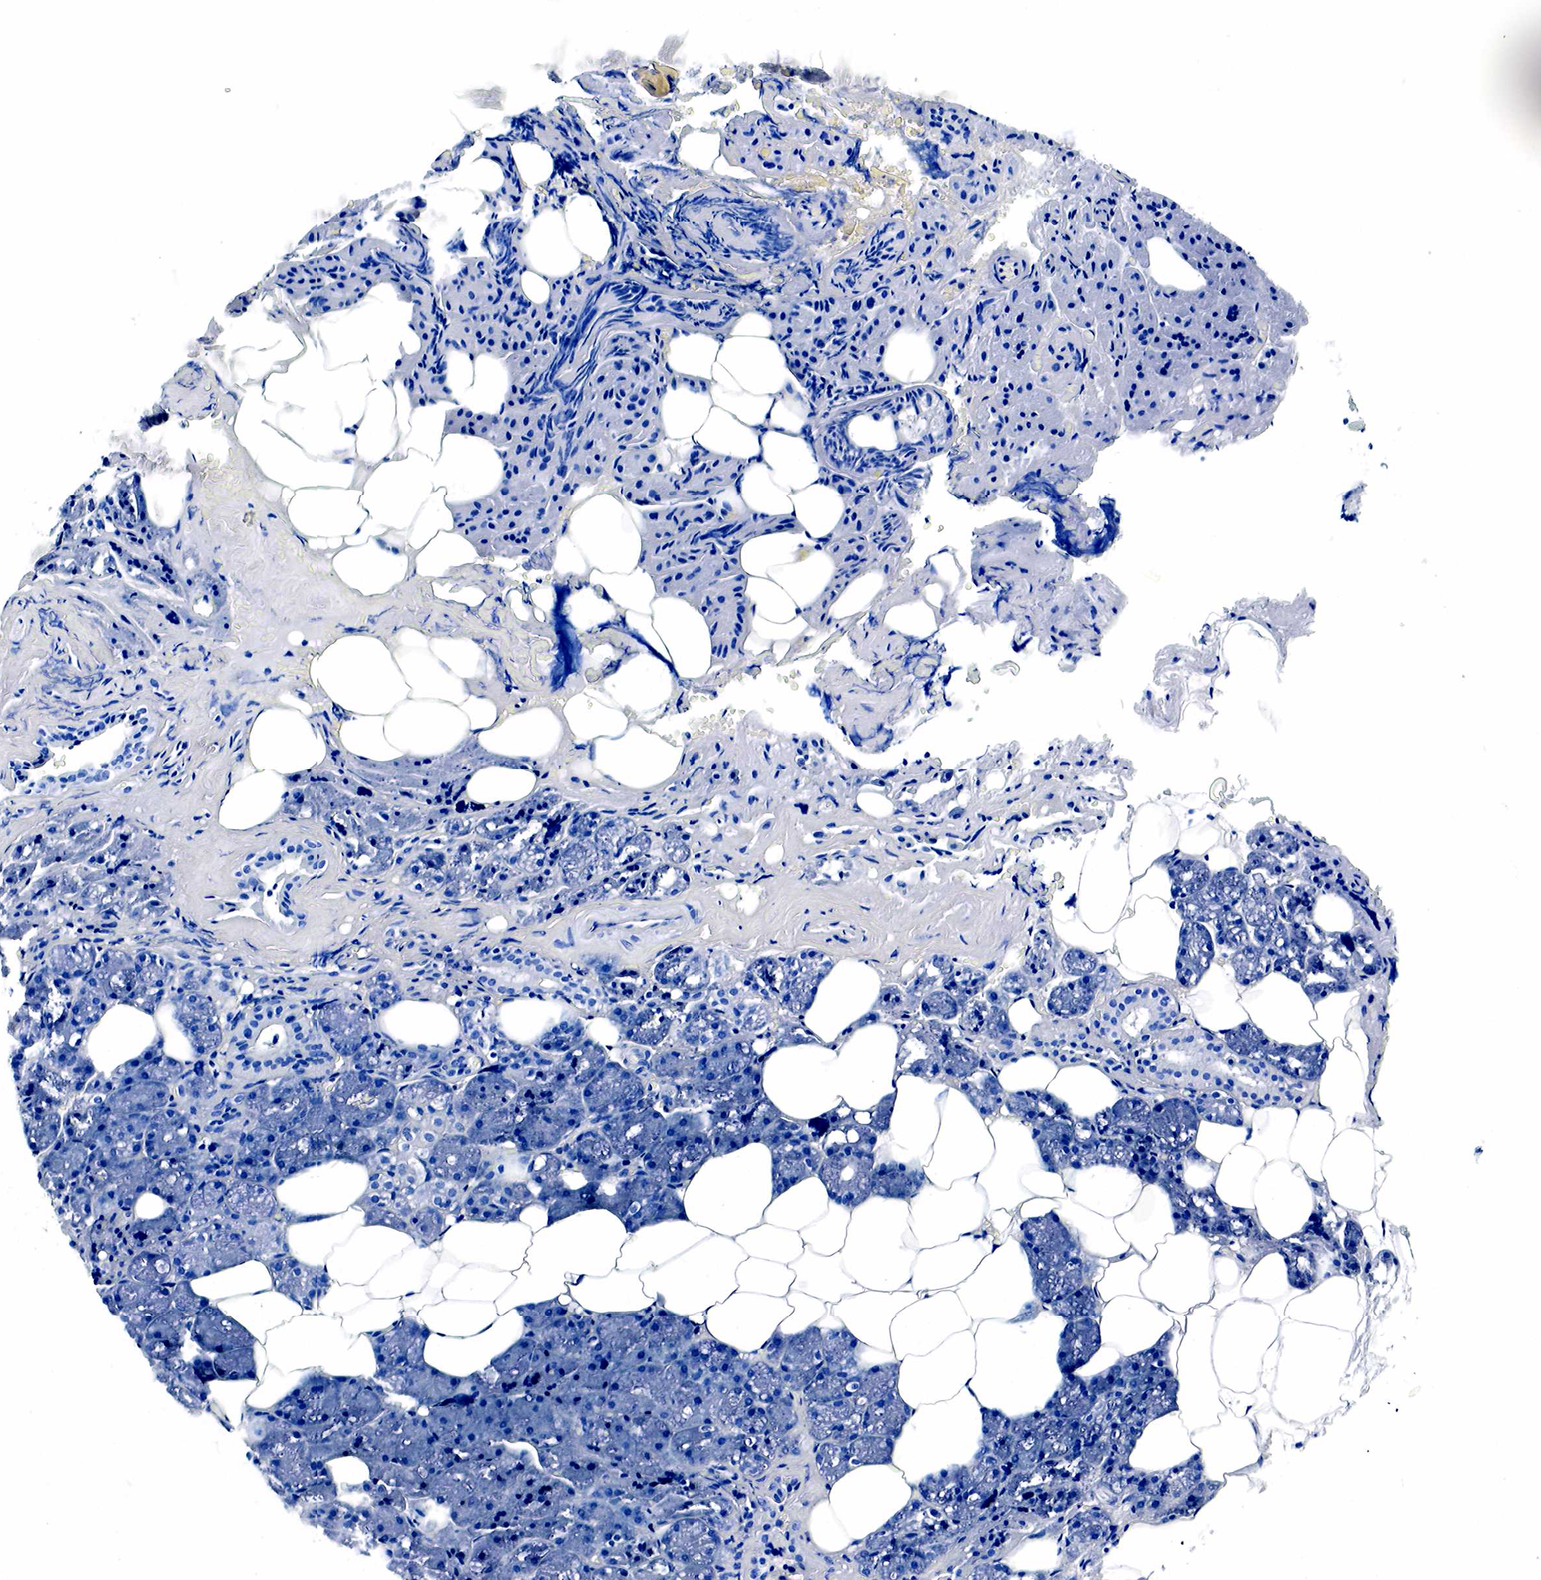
{"staining": {"intensity": "negative", "quantity": "none", "location": "none"}, "tissue": "salivary gland", "cell_type": "Glandular cells", "image_type": "normal", "snomed": [{"axis": "morphology", "description": "Normal tissue, NOS"}, {"axis": "topography", "description": "Salivary gland"}], "caption": "An IHC image of unremarkable salivary gland is shown. There is no staining in glandular cells of salivary gland. Nuclei are stained in blue.", "gene": "GAST", "patient": {"sex": "female", "age": 55}}